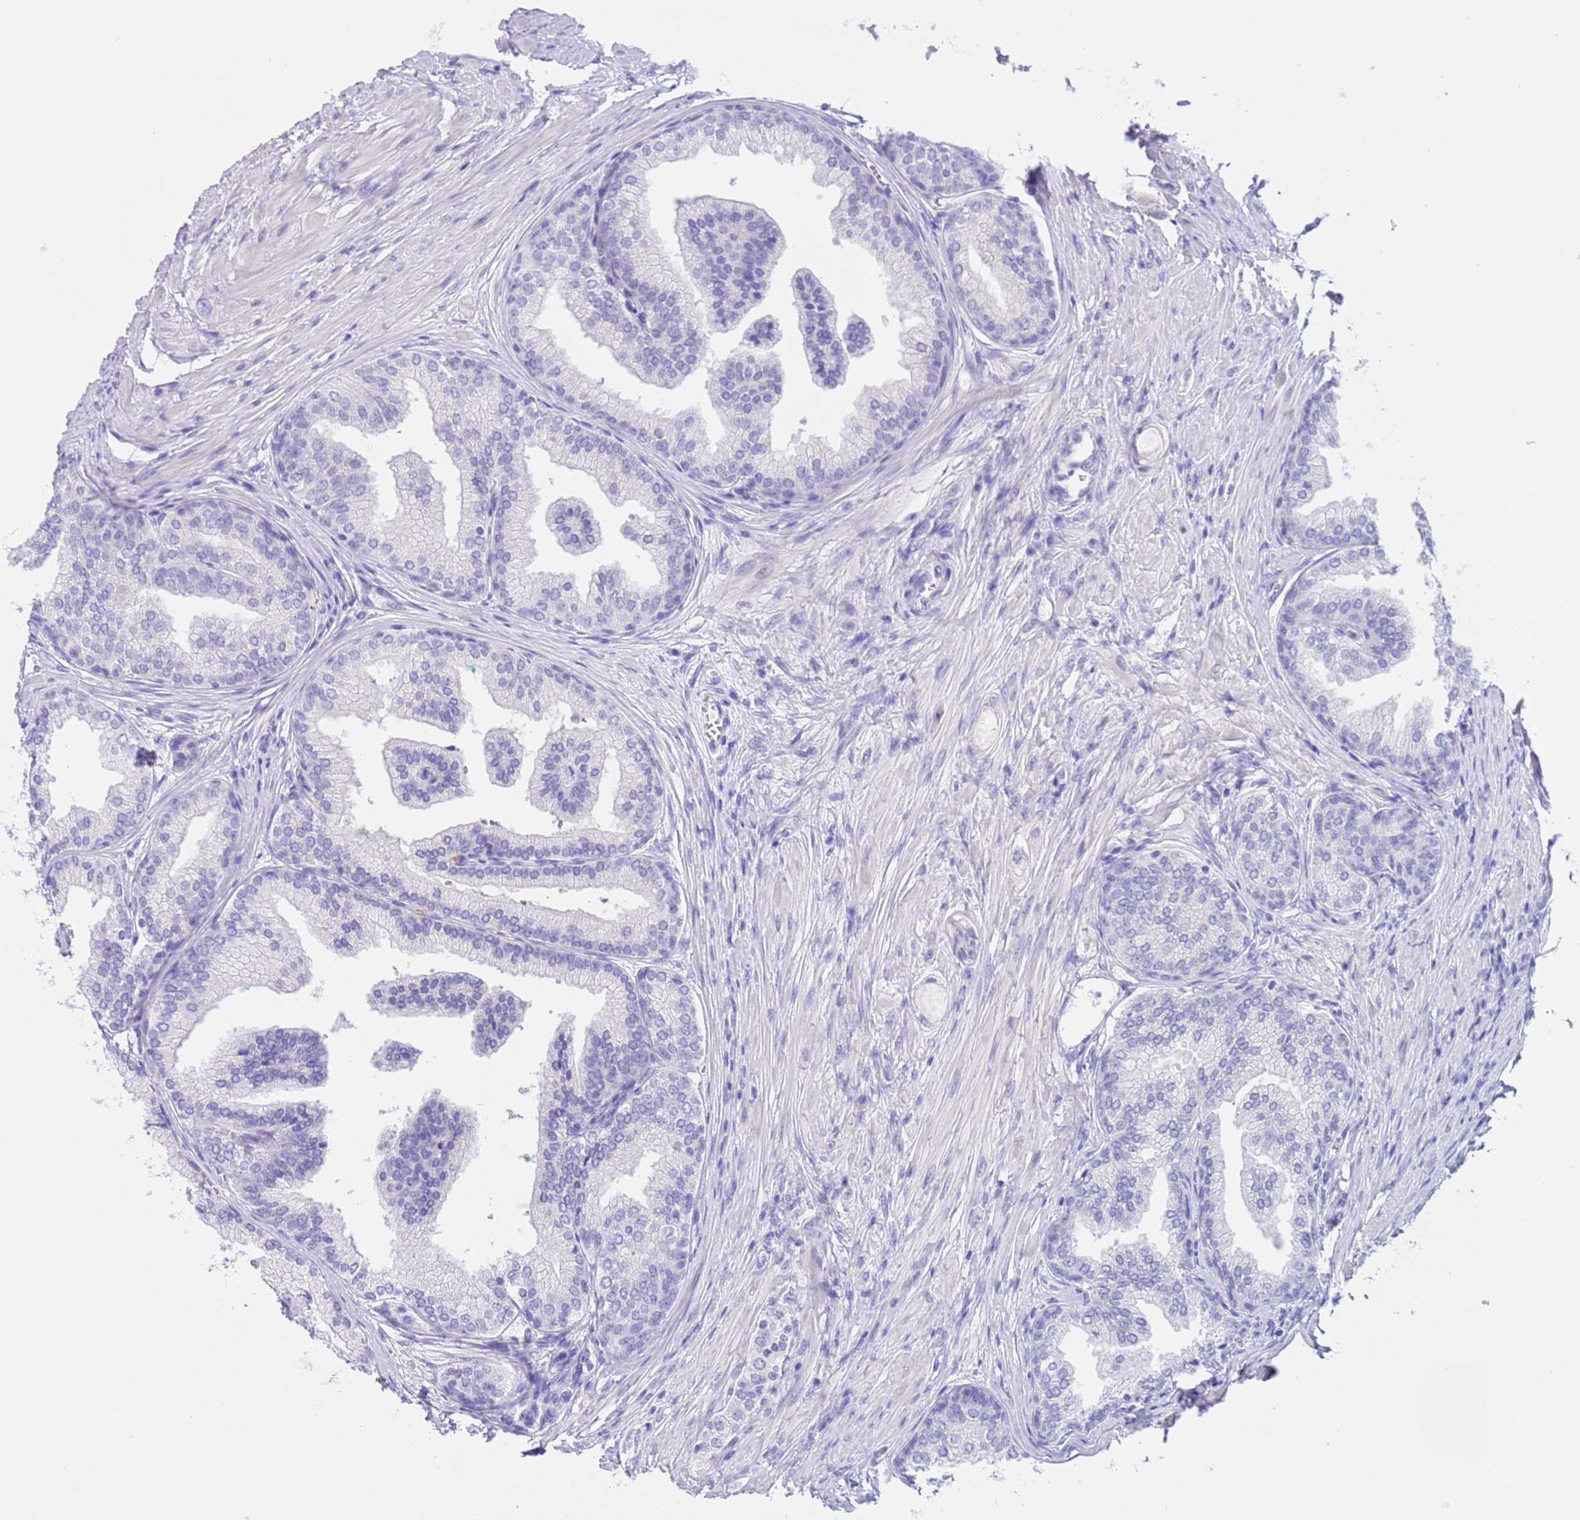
{"staining": {"intensity": "negative", "quantity": "none", "location": "none"}, "tissue": "prostate cancer", "cell_type": "Tumor cells", "image_type": "cancer", "snomed": [{"axis": "morphology", "description": "Adenocarcinoma, High grade"}, {"axis": "topography", "description": "Prostate"}], "caption": "Immunohistochemistry (IHC) micrograph of neoplastic tissue: prostate cancer stained with DAB demonstrates no significant protein staining in tumor cells.", "gene": "CPB1", "patient": {"sex": "male", "age": 59}}